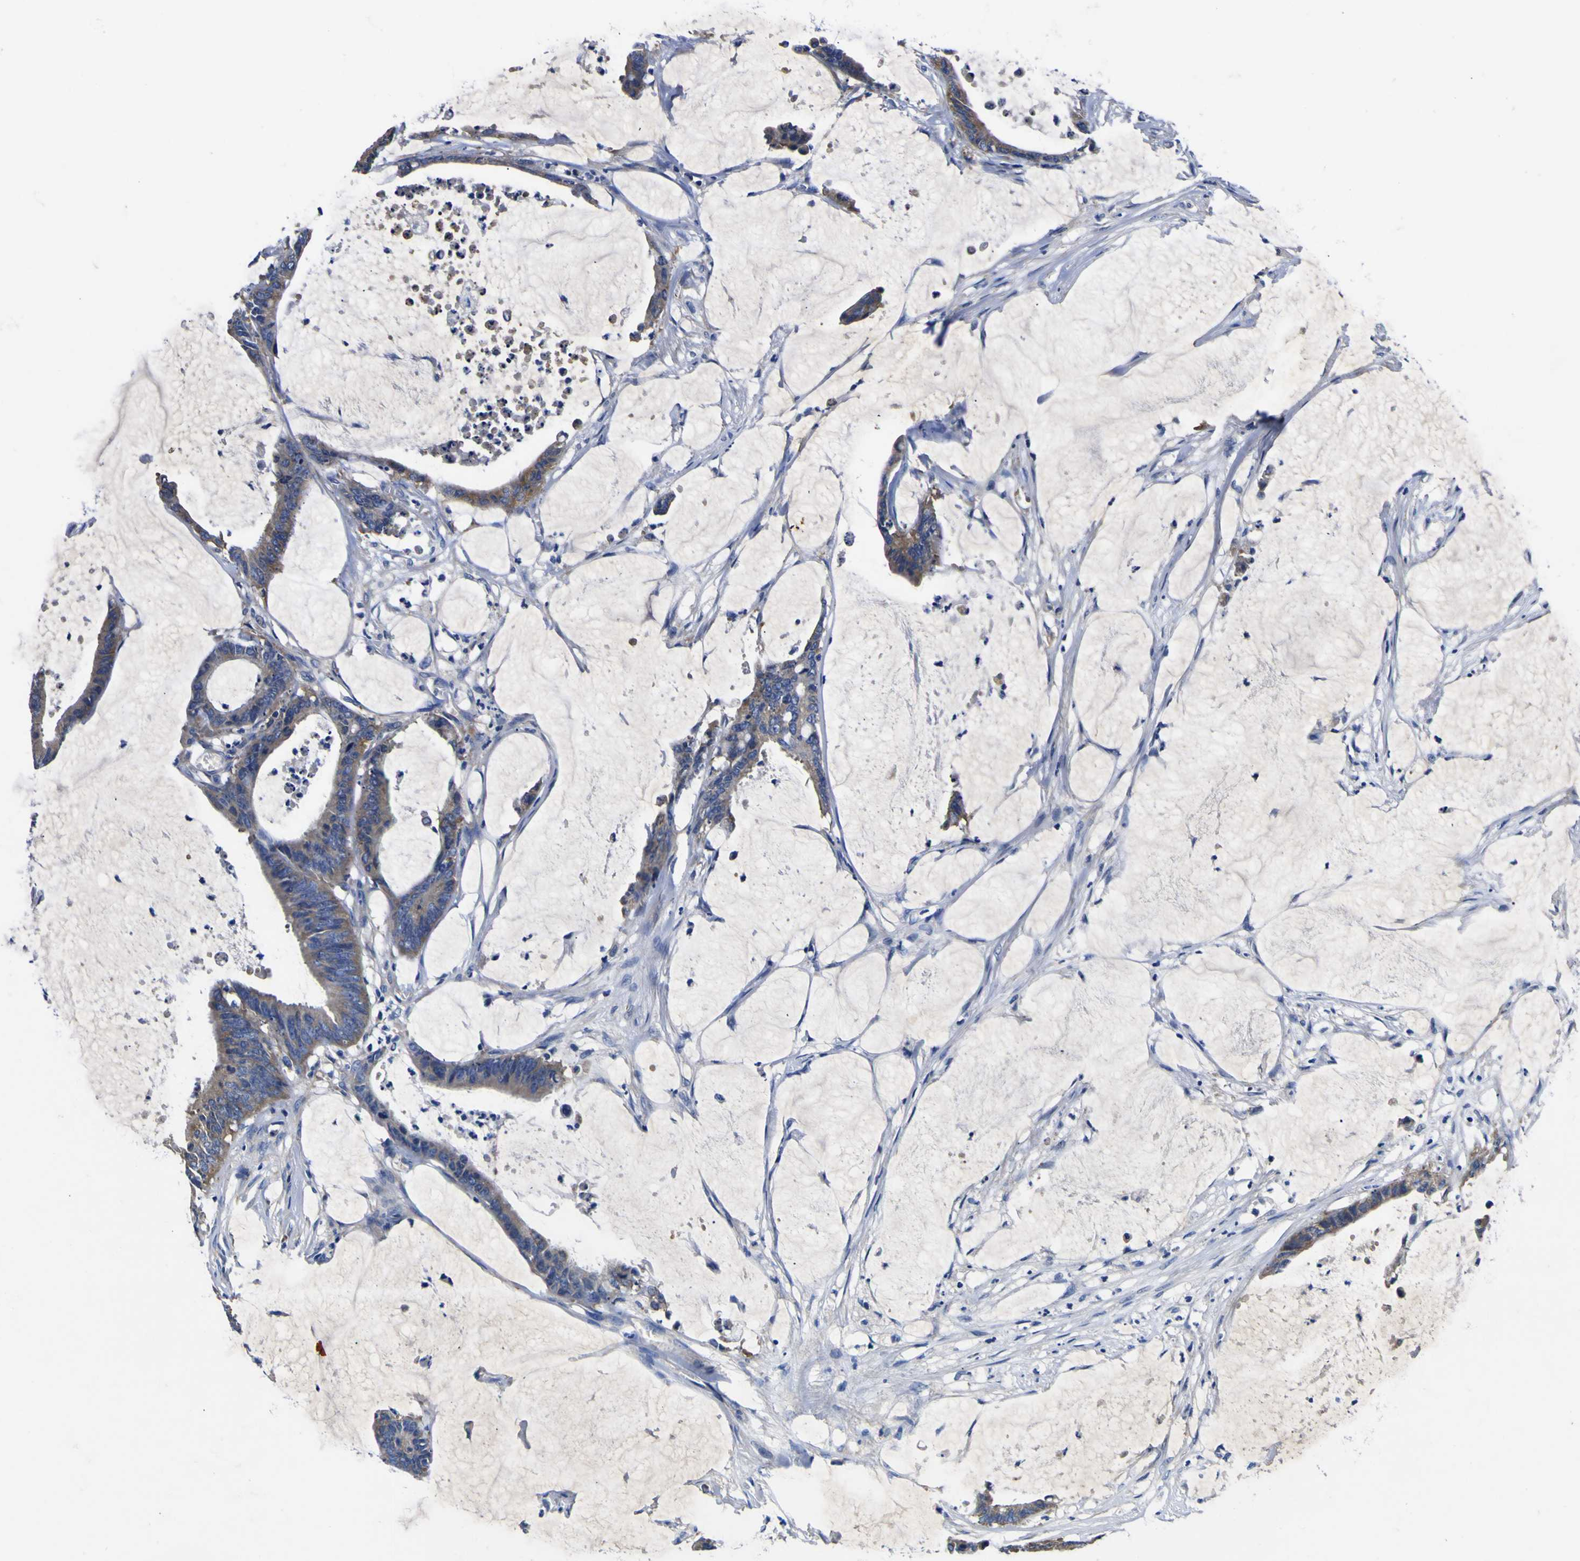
{"staining": {"intensity": "negative", "quantity": "none", "location": "none"}, "tissue": "colorectal cancer", "cell_type": "Tumor cells", "image_type": "cancer", "snomed": [{"axis": "morphology", "description": "Adenocarcinoma, NOS"}, {"axis": "topography", "description": "Rectum"}], "caption": "Tumor cells are negative for protein expression in human colorectal cancer (adenocarcinoma).", "gene": "VASN", "patient": {"sex": "female", "age": 66}}